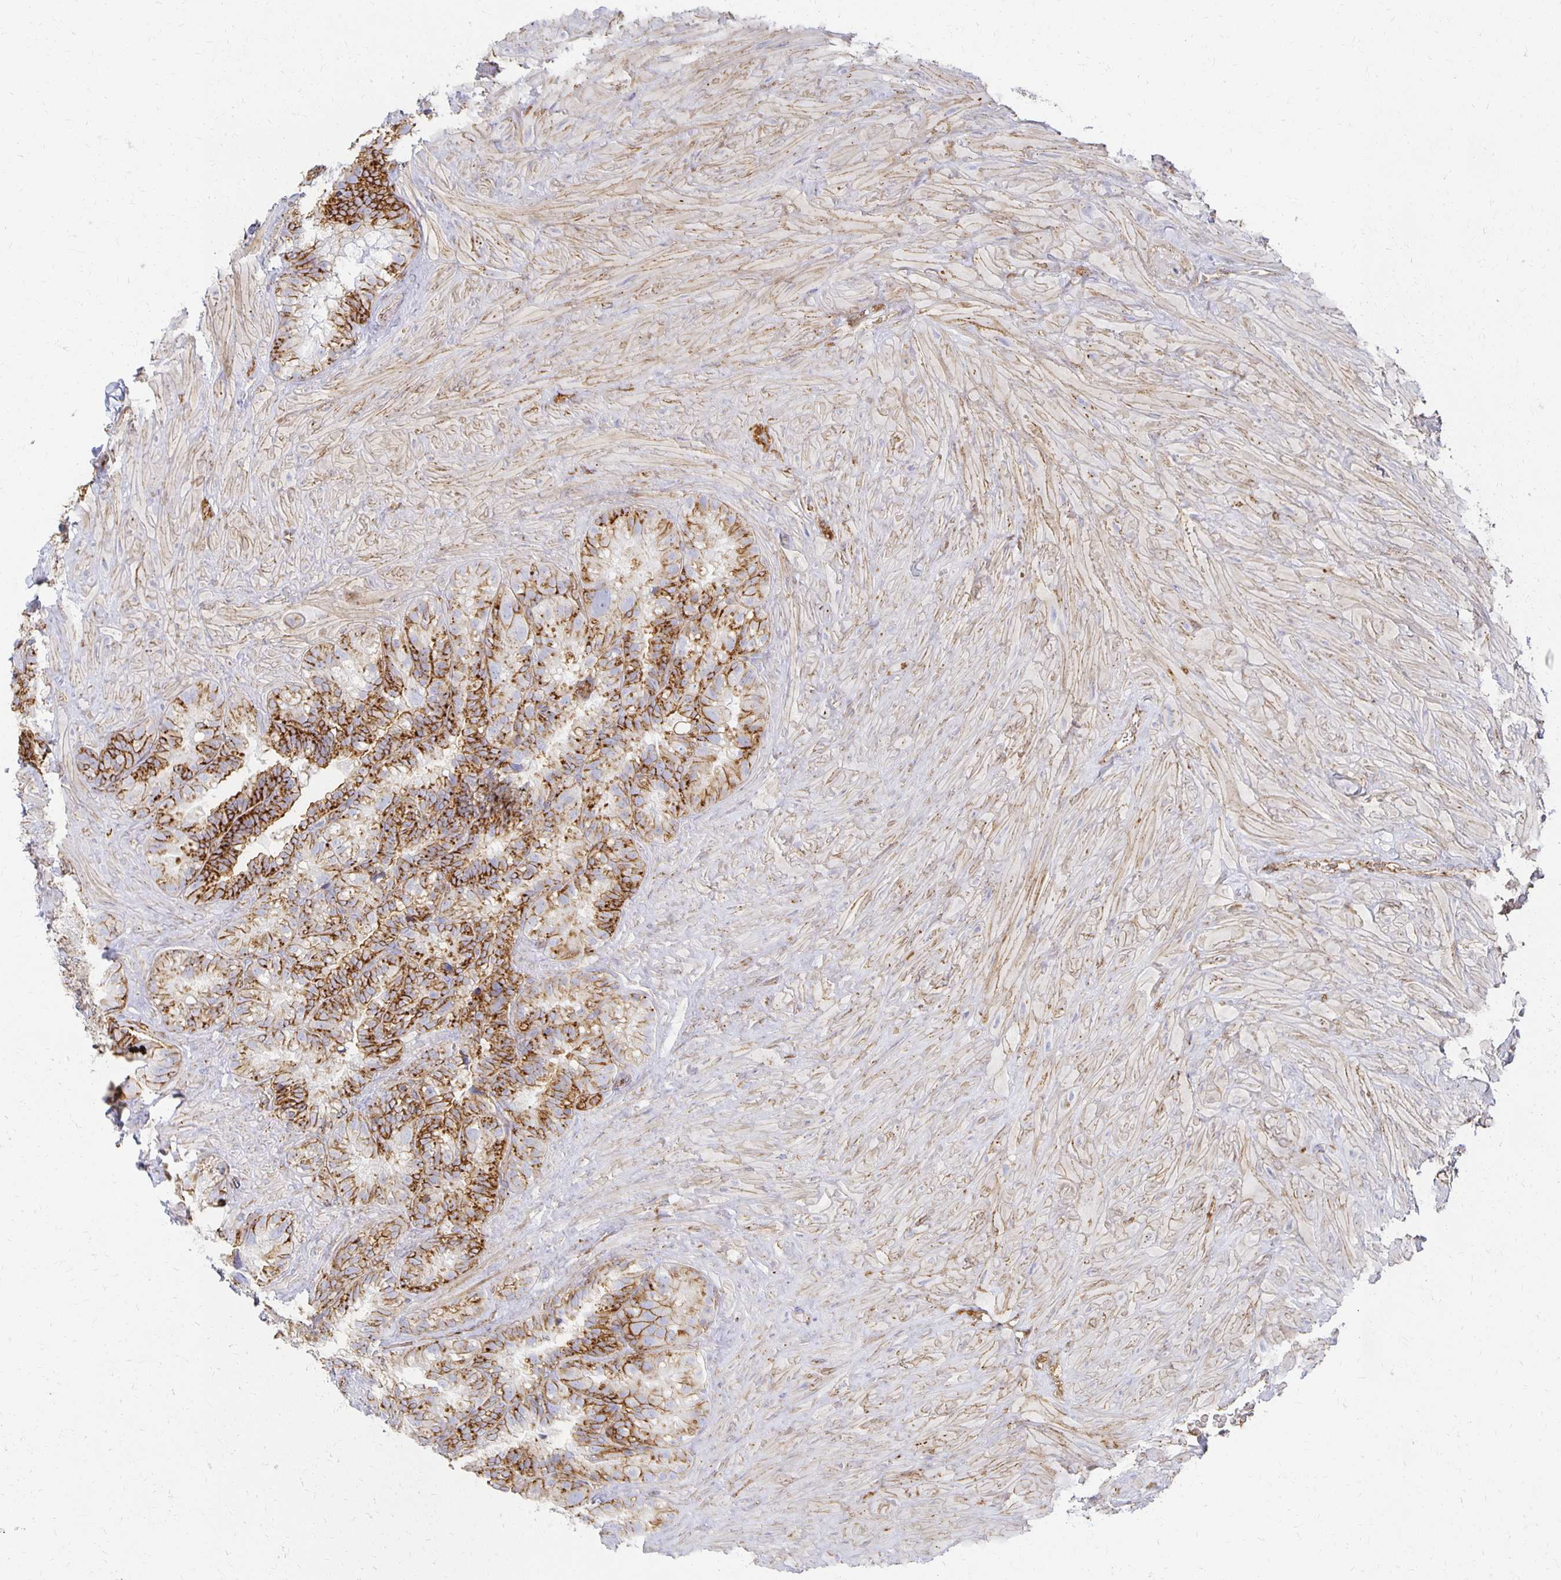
{"staining": {"intensity": "strong", "quantity": ">75%", "location": "cytoplasmic/membranous"}, "tissue": "seminal vesicle", "cell_type": "Glandular cells", "image_type": "normal", "snomed": [{"axis": "morphology", "description": "Normal tissue, NOS"}, {"axis": "topography", "description": "Seminal veicle"}], "caption": "There is high levels of strong cytoplasmic/membranous staining in glandular cells of benign seminal vesicle, as demonstrated by immunohistochemical staining (brown color).", "gene": "TAAR1", "patient": {"sex": "male", "age": 60}}